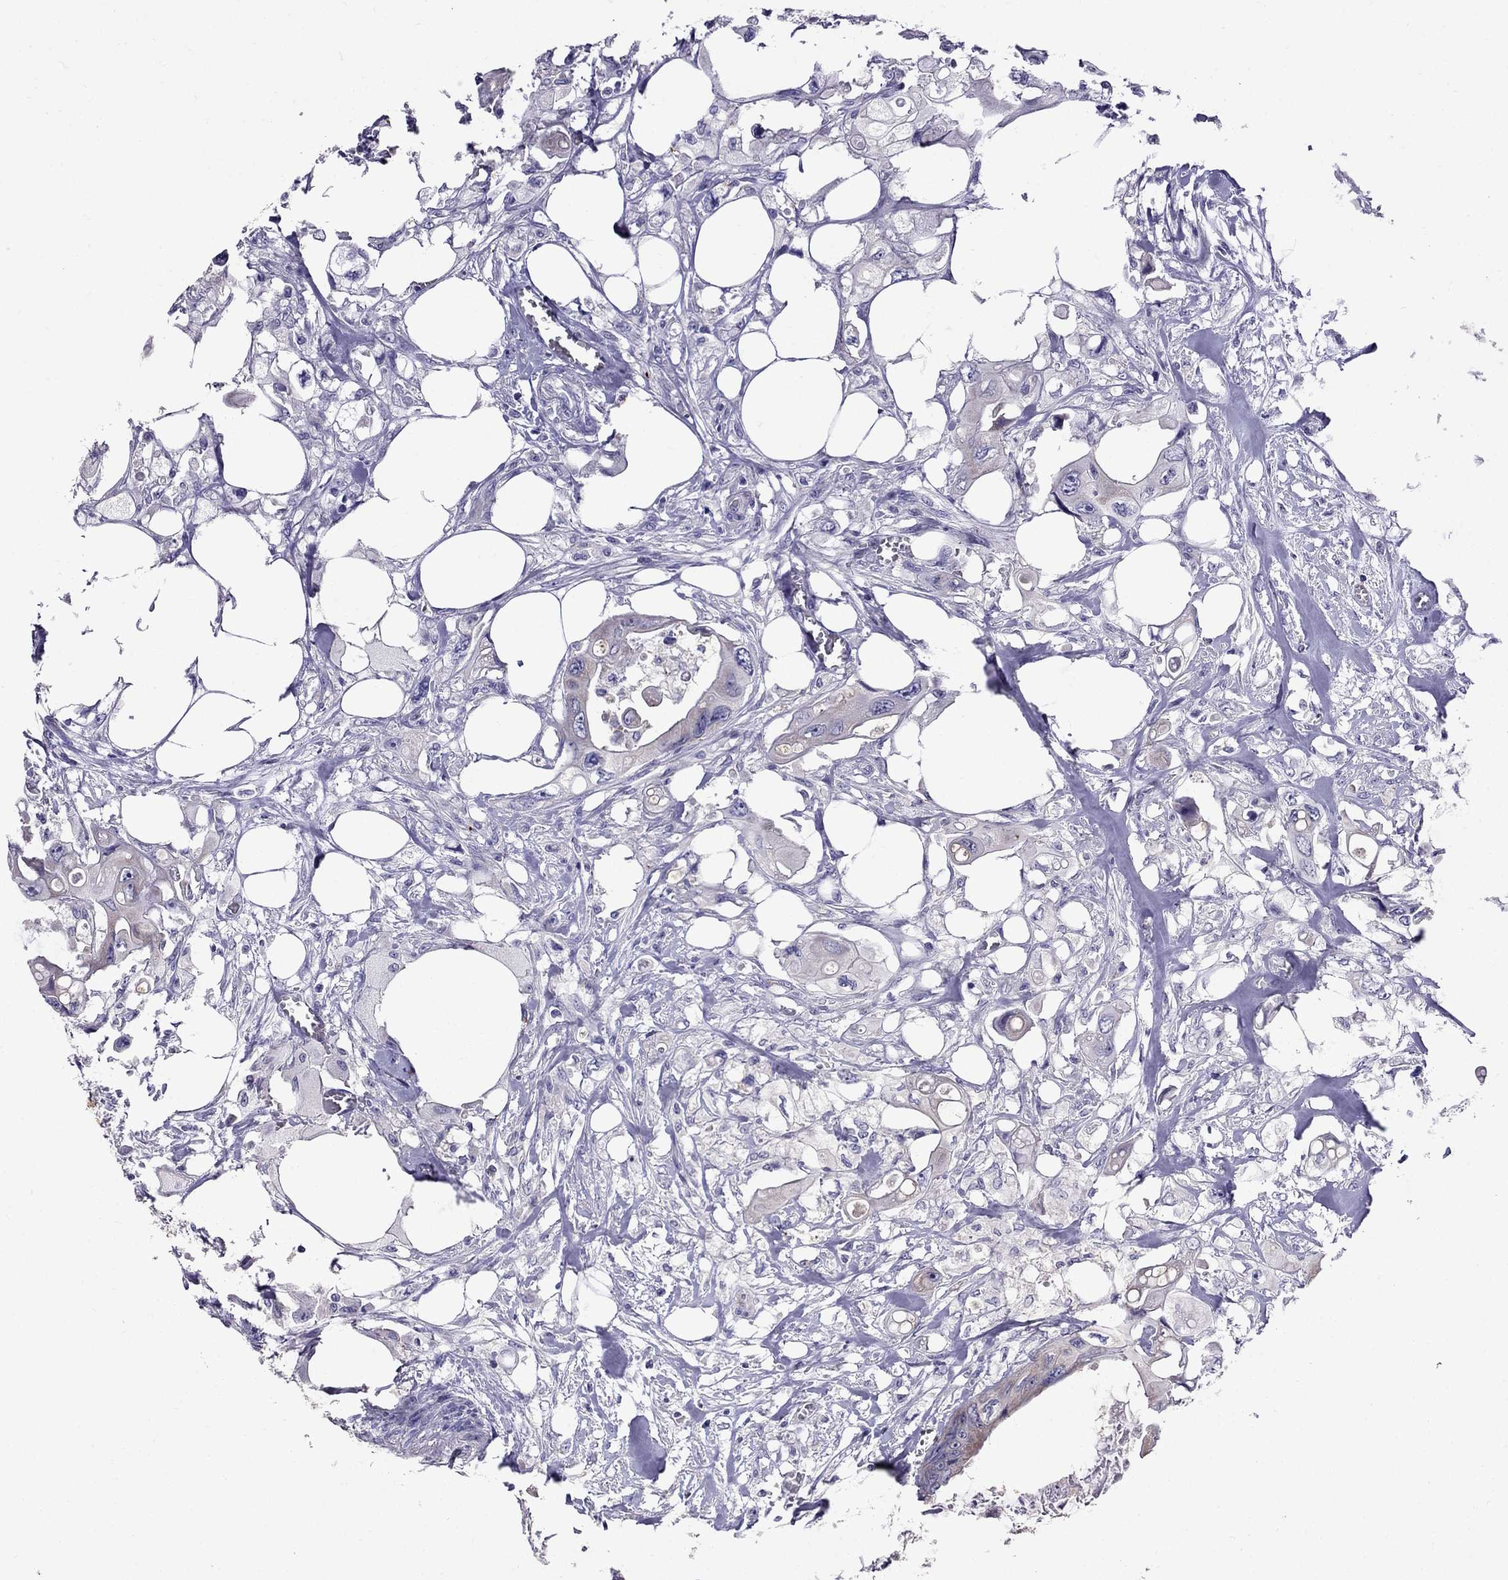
{"staining": {"intensity": "moderate", "quantity": "25%-75%", "location": "cytoplasmic/membranous"}, "tissue": "colorectal cancer", "cell_type": "Tumor cells", "image_type": "cancer", "snomed": [{"axis": "morphology", "description": "Adenocarcinoma, NOS"}, {"axis": "topography", "description": "Rectum"}], "caption": "Tumor cells display medium levels of moderate cytoplasmic/membranous staining in about 25%-75% of cells in human colorectal cancer (adenocarcinoma). The staining was performed using DAB (3,3'-diaminobenzidine), with brown indicating positive protein expression. Nuclei are stained blue with hematoxylin.", "gene": "OXCT2", "patient": {"sex": "male", "age": 63}}